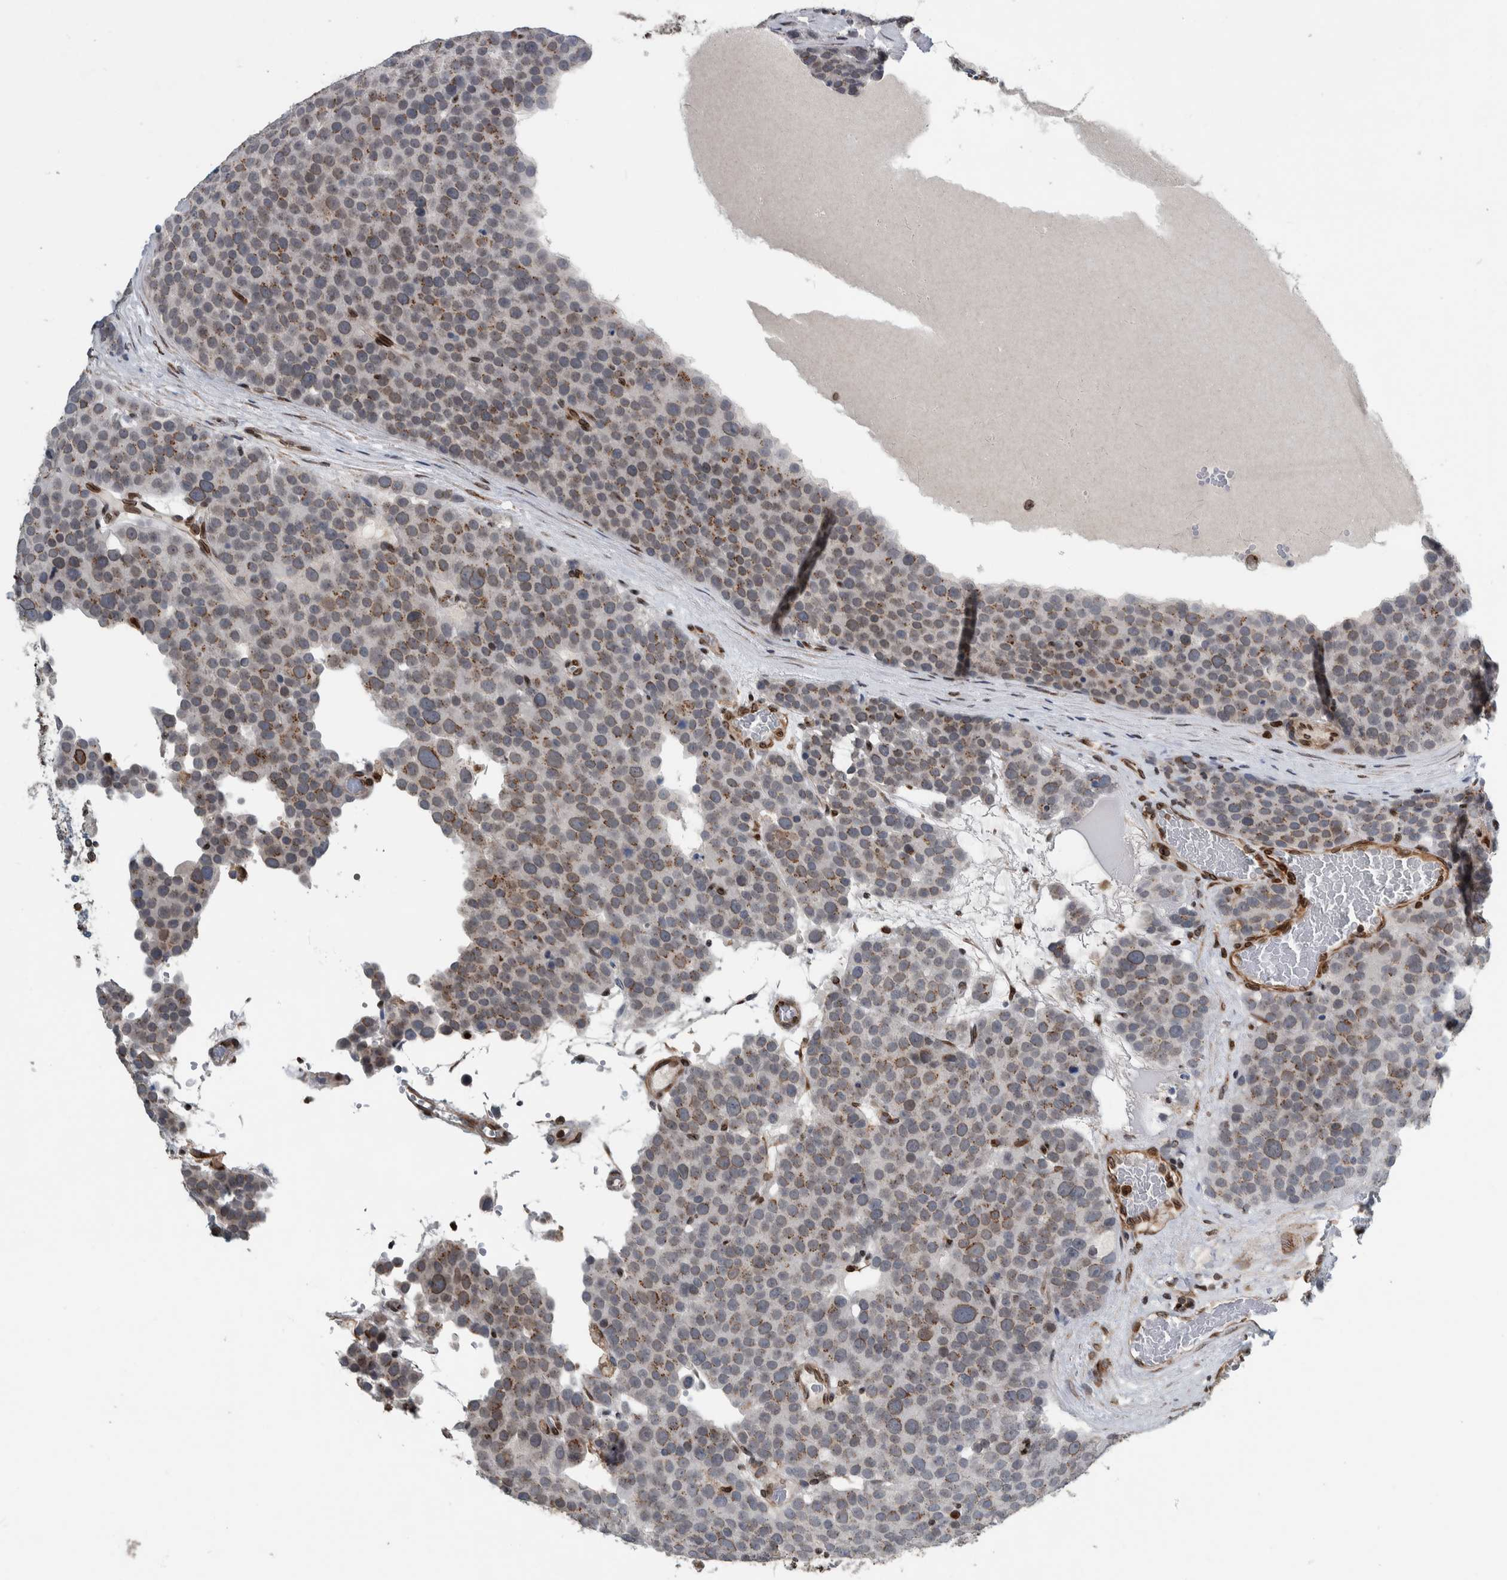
{"staining": {"intensity": "weak", "quantity": "<25%", "location": "cytoplasmic/membranous,nuclear"}, "tissue": "testis cancer", "cell_type": "Tumor cells", "image_type": "cancer", "snomed": [{"axis": "morphology", "description": "Seminoma, NOS"}, {"axis": "topography", "description": "Testis"}], "caption": "Image shows no significant protein staining in tumor cells of testis cancer.", "gene": "FAM135B", "patient": {"sex": "male", "age": 71}}